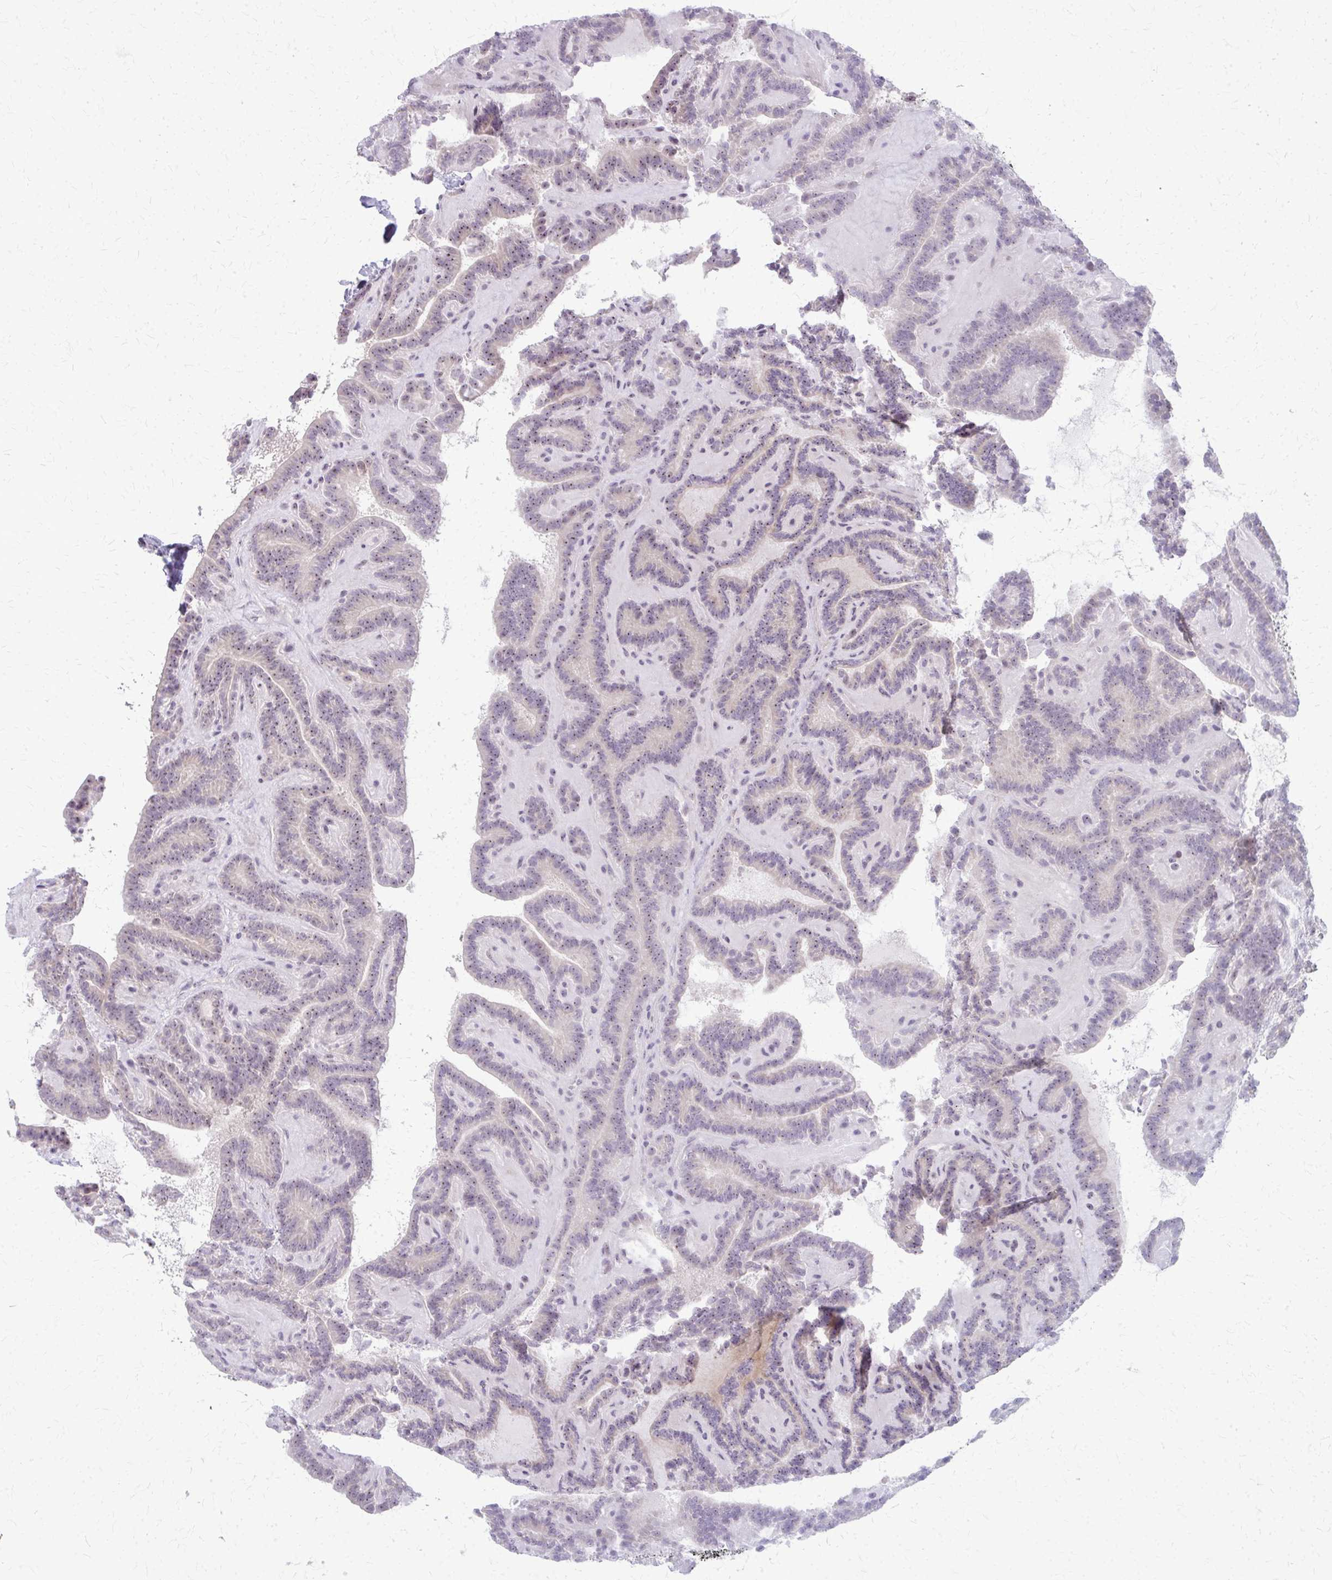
{"staining": {"intensity": "moderate", "quantity": "25%-75%", "location": "nuclear"}, "tissue": "thyroid cancer", "cell_type": "Tumor cells", "image_type": "cancer", "snomed": [{"axis": "morphology", "description": "Papillary adenocarcinoma, NOS"}, {"axis": "topography", "description": "Thyroid gland"}], "caption": "Thyroid cancer (papillary adenocarcinoma) stained for a protein (brown) exhibits moderate nuclear positive expression in approximately 25%-75% of tumor cells.", "gene": "NUDT16", "patient": {"sex": "female", "age": 21}}